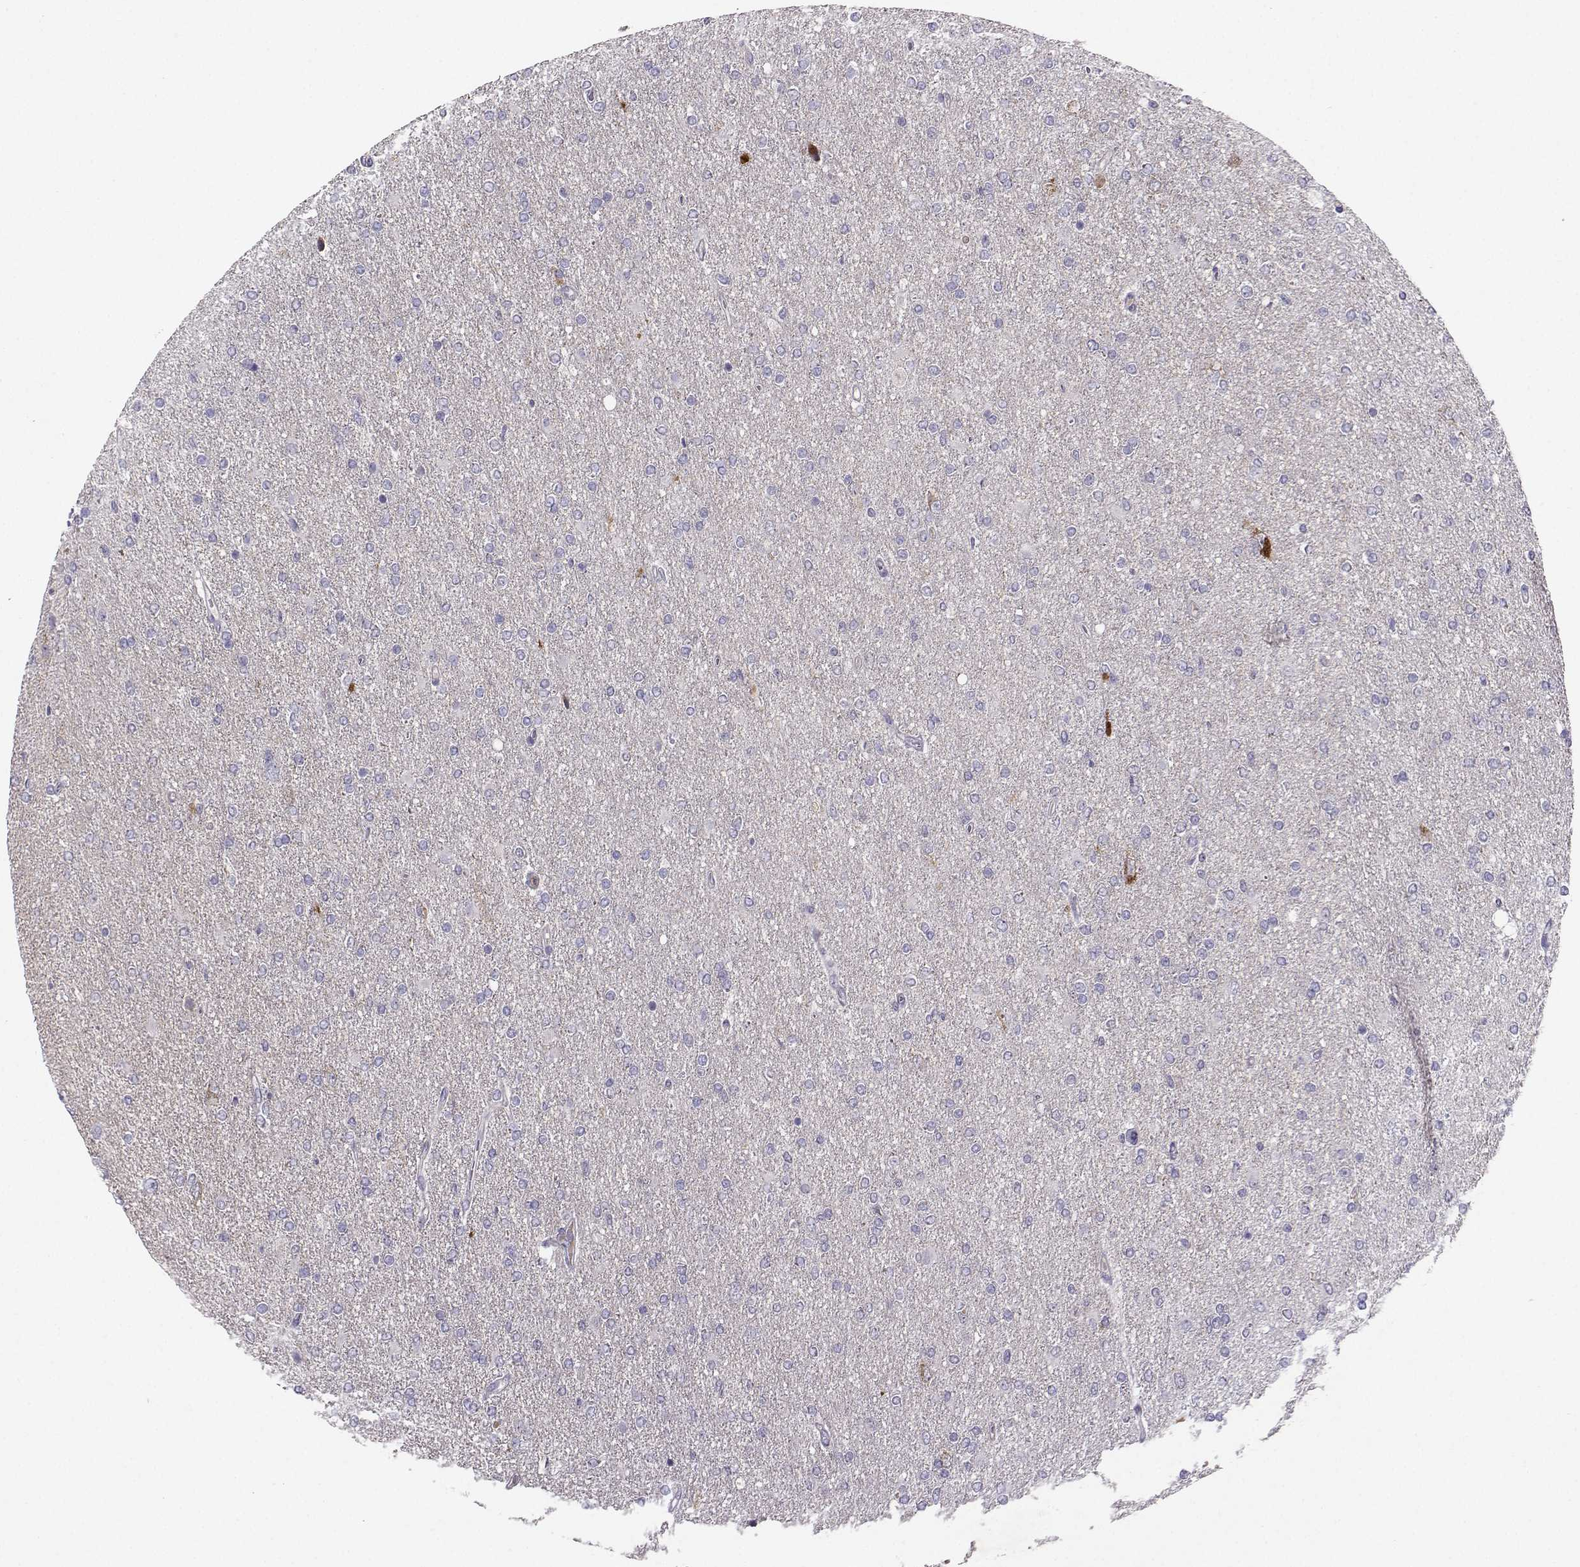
{"staining": {"intensity": "negative", "quantity": "none", "location": "none"}, "tissue": "glioma", "cell_type": "Tumor cells", "image_type": "cancer", "snomed": [{"axis": "morphology", "description": "Glioma, malignant, High grade"}, {"axis": "topography", "description": "Cerebral cortex"}], "caption": "Glioma was stained to show a protein in brown. There is no significant staining in tumor cells.", "gene": "STXBP5", "patient": {"sex": "male", "age": 70}}